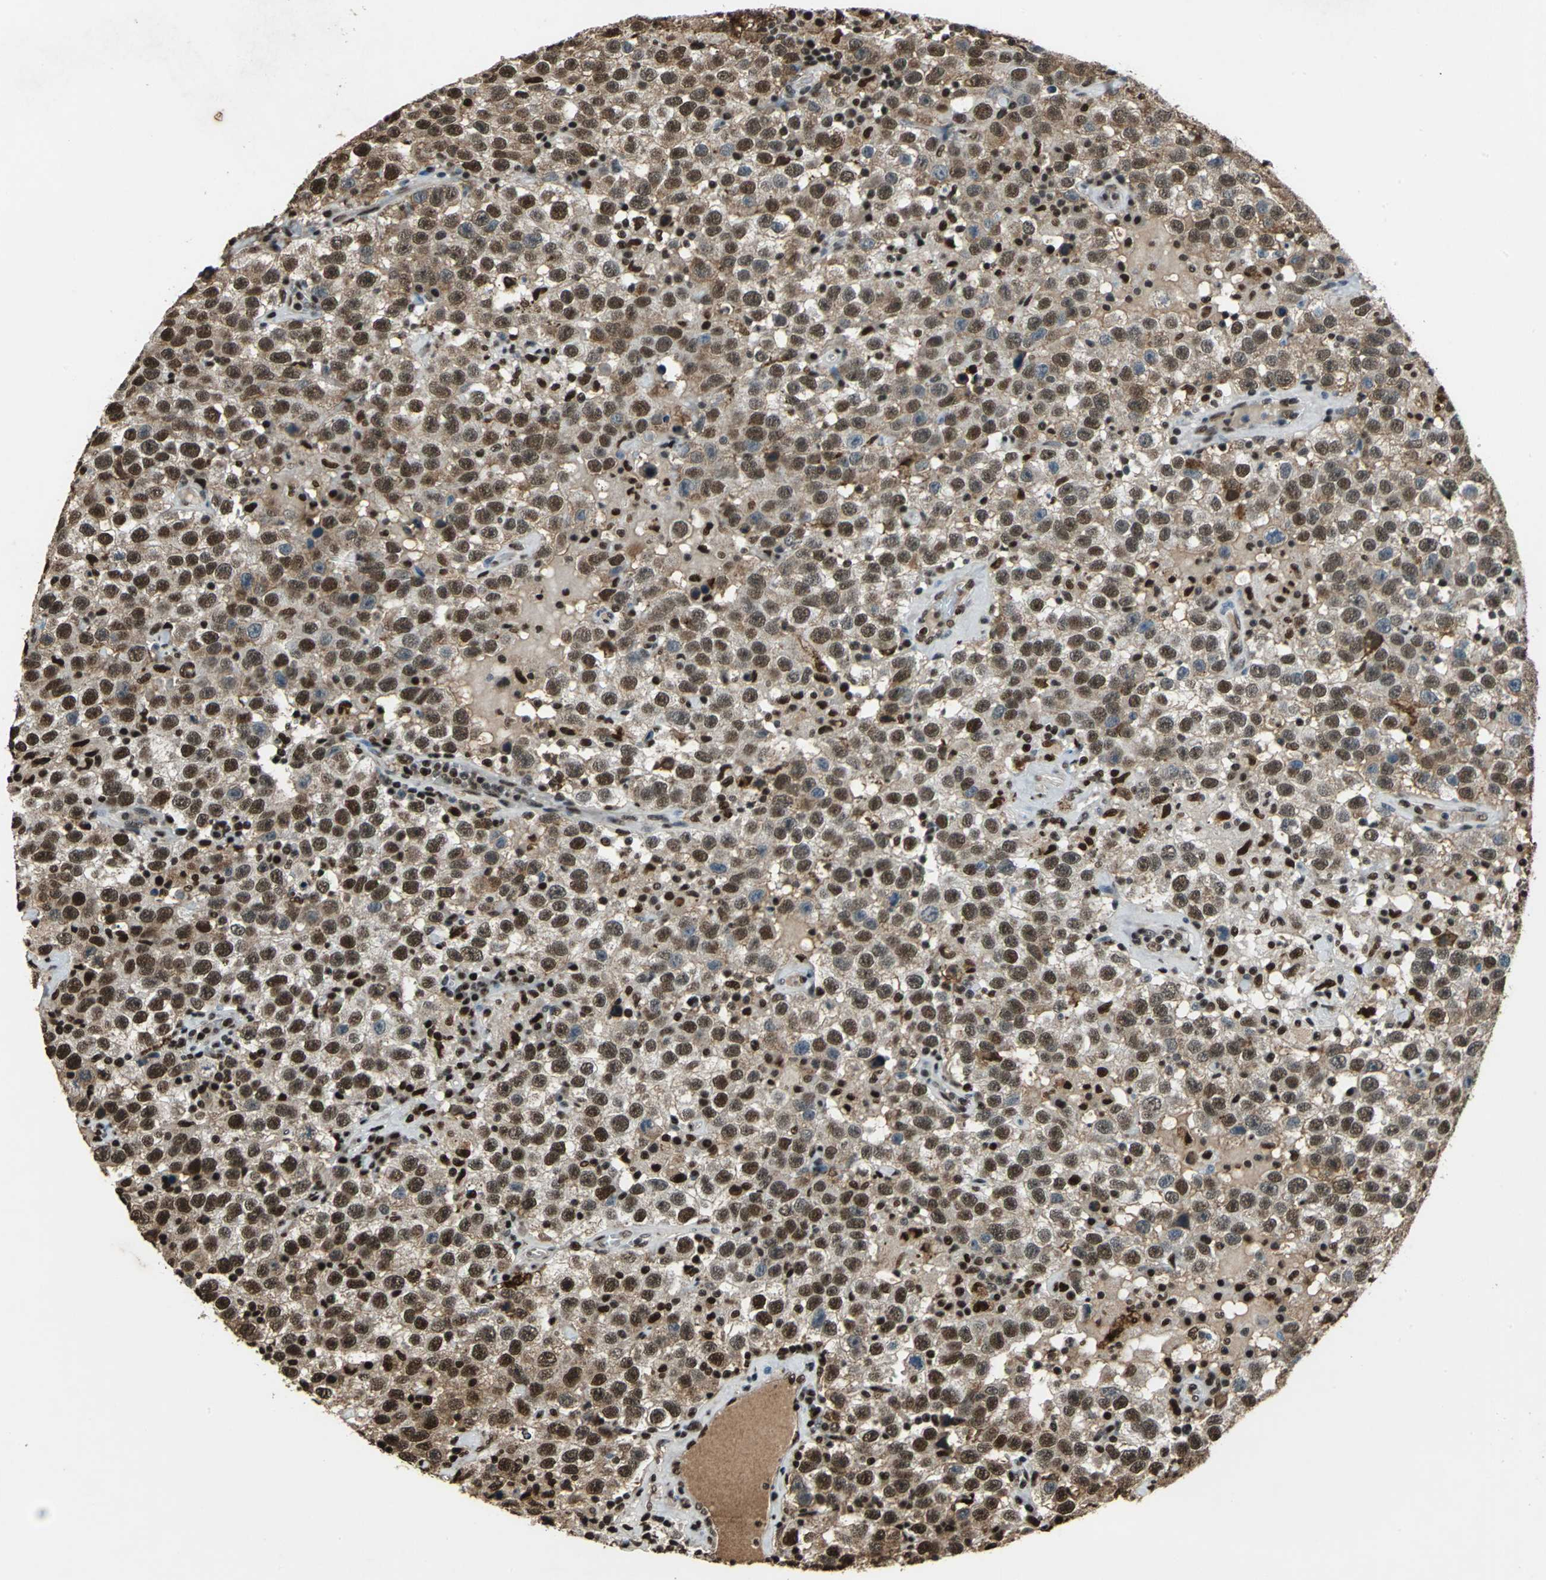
{"staining": {"intensity": "moderate", "quantity": ">75%", "location": "cytoplasmic/membranous,nuclear"}, "tissue": "testis cancer", "cell_type": "Tumor cells", "image_type": "cancer", "snomed": [{"axis": "morphology", "description": "Seminoma, NOS"}, {"axis": "topography", "description": "Testis"}], "caption": "IHC of testis cancer exhibits medium levels of moderate cytoplasmic/membranous and nuclear positivity in about >75% of tumor cells.", "gene": "ANP32A", "patient": {"sex": "male", "age": 41}}